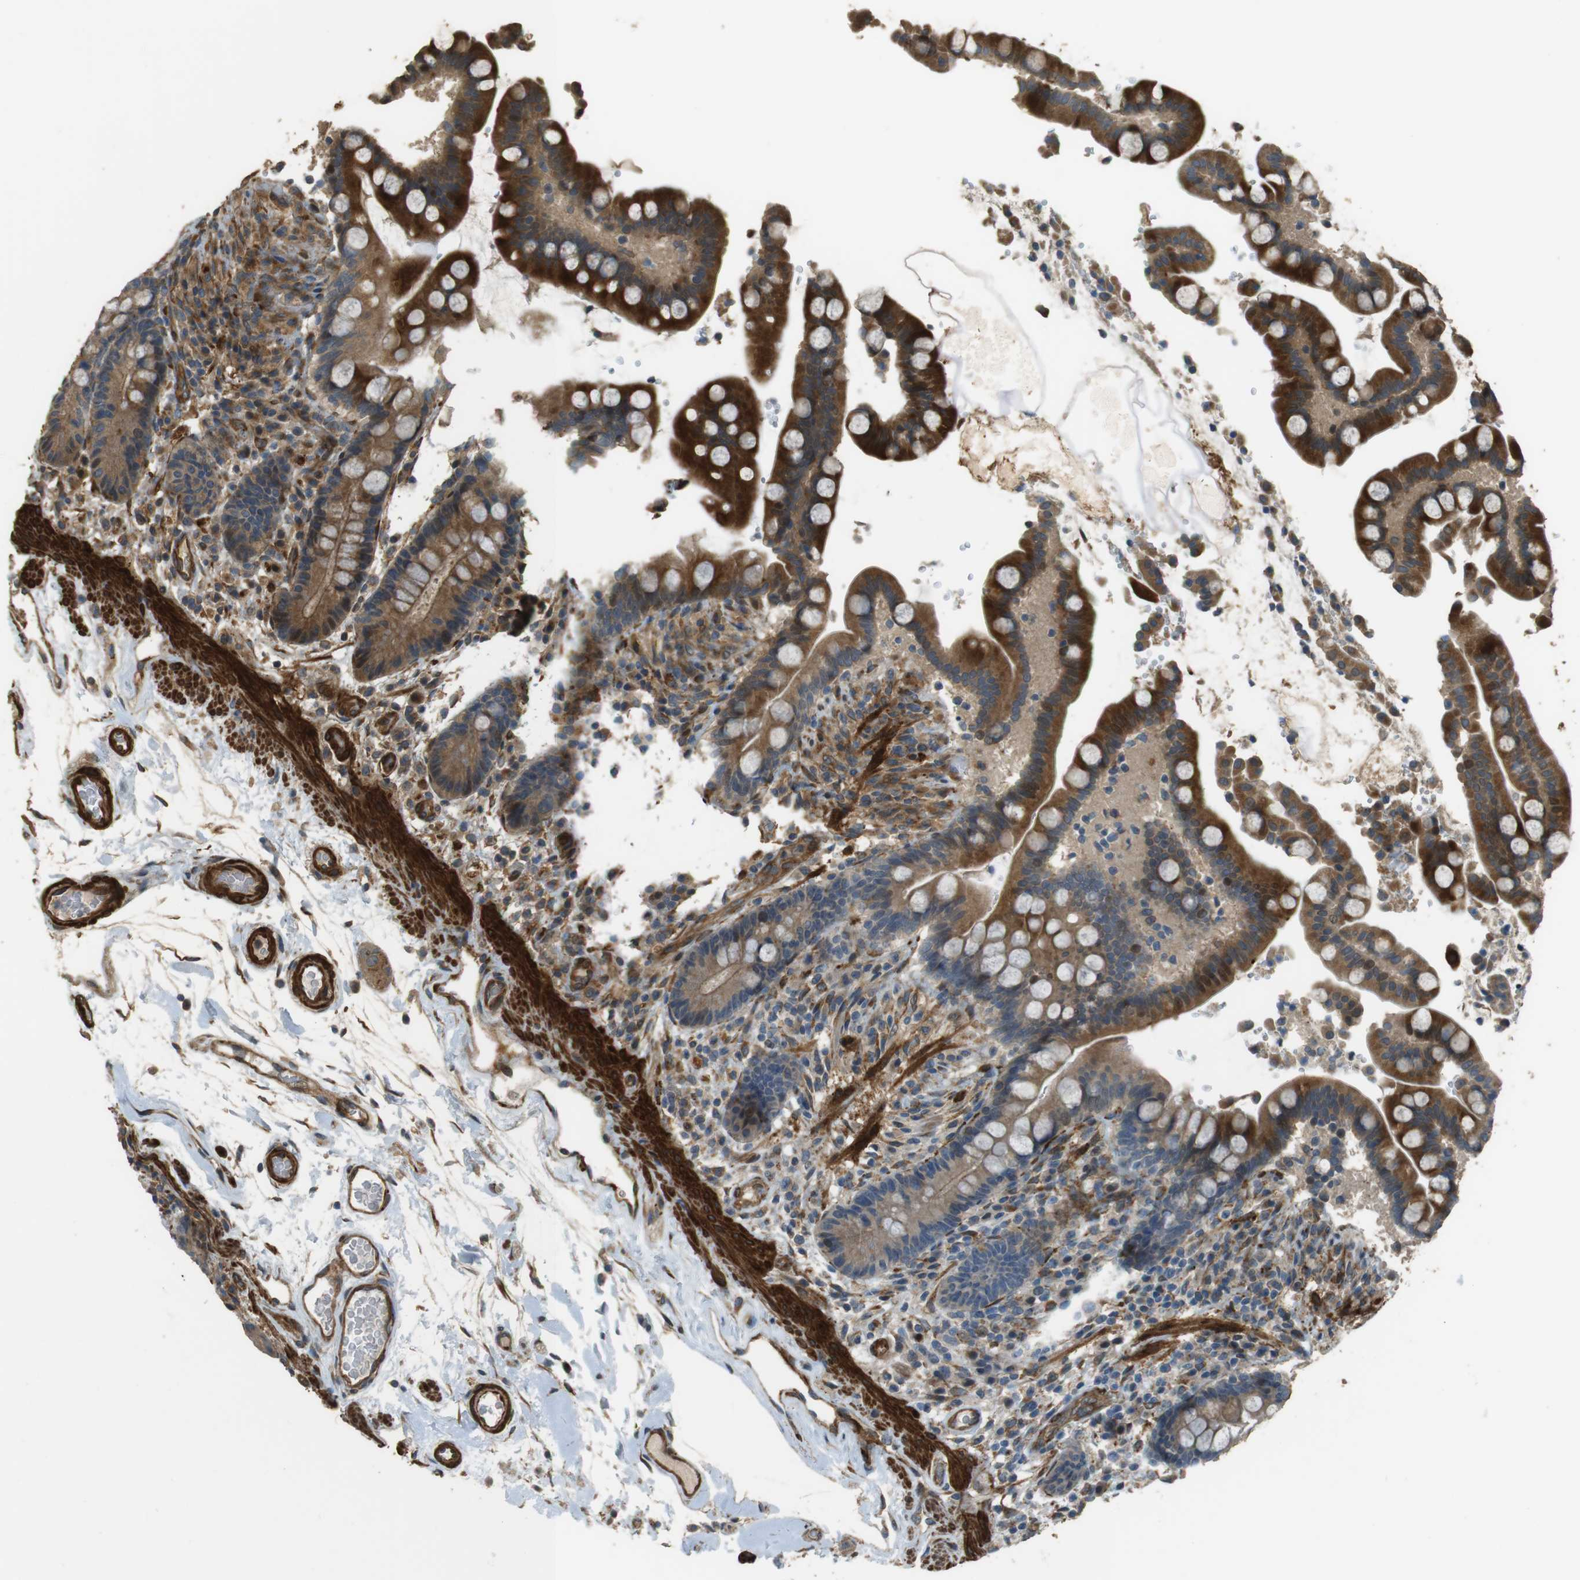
{"staining": {"intensity": "strong", "quantity": ">75%", "location": "cytoplasmic/membranous"}, "tissue": "colon", "cell_type": "Endothelial cells", "image_type": "normal", "snomed": [{"axis": "morphology", "description": "Normal tissue, NOS"}, {"axis": "topography", "description": "Colon"}], "caption": "Colon stained with a brown dye displays strong cytoplasmic/membranous positive expression in about >75% of endothelial cells.", "gene": "MSRB3", "patient": {"sex": "male", "age": 73}}